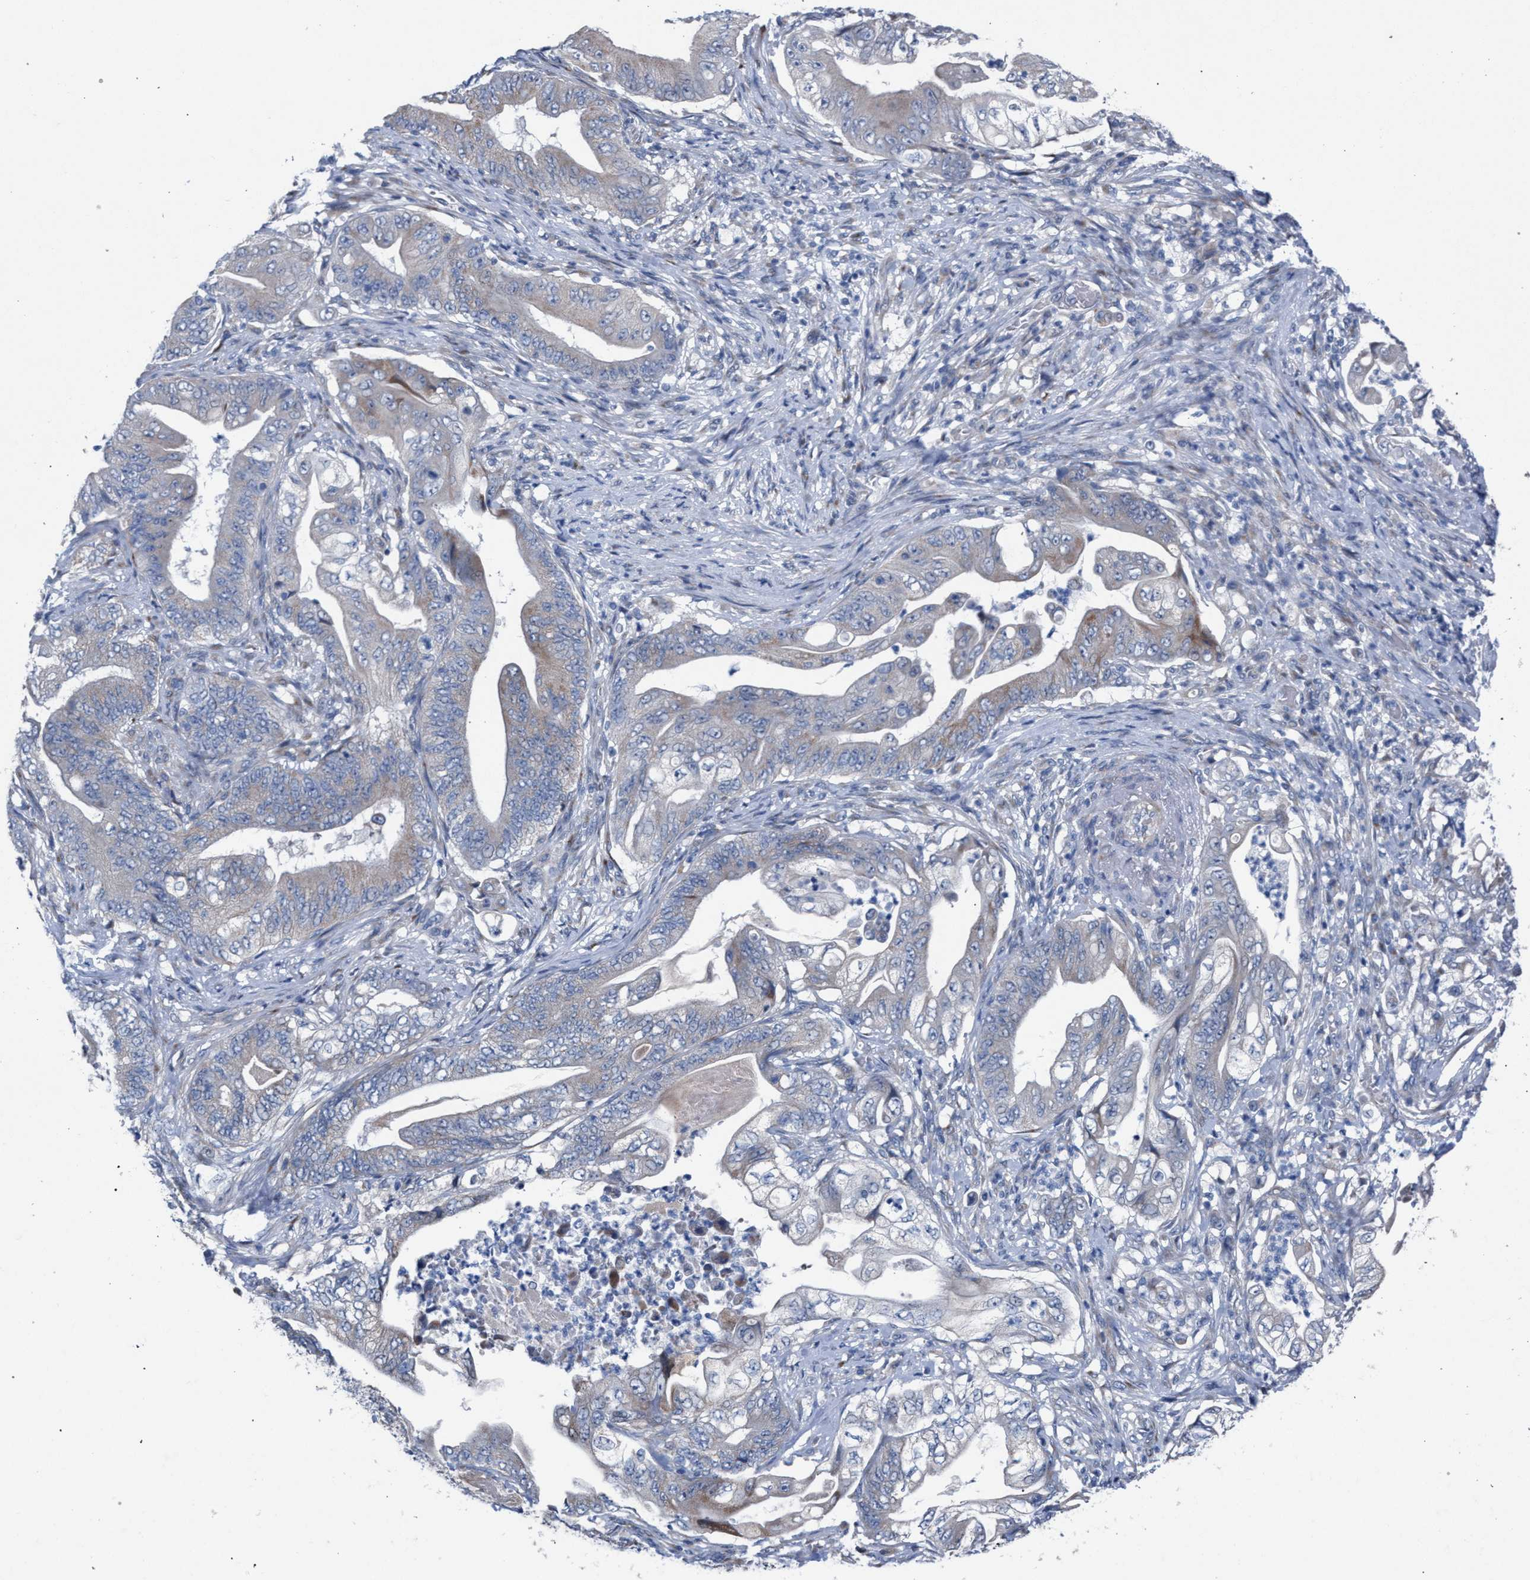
{"staining": {"intensity": "weak", "quantity": "<25%", "location": "cytoplasmic/membranous"}, "tissue": "stomach cancer", "cell_type": "Tumor cells", "image_type": "cancer", "snomed": [{"axis": "morphology", "description": "Adenocarcinoma, NOS"}, {"axis": "topography", "description": "Stomach"}], "caption": "Tumor cells are negative for protein expression in human stomach adenocarcinoma.", "gene": "RNF135", "patient": {"sex": "female", "age": 73}}